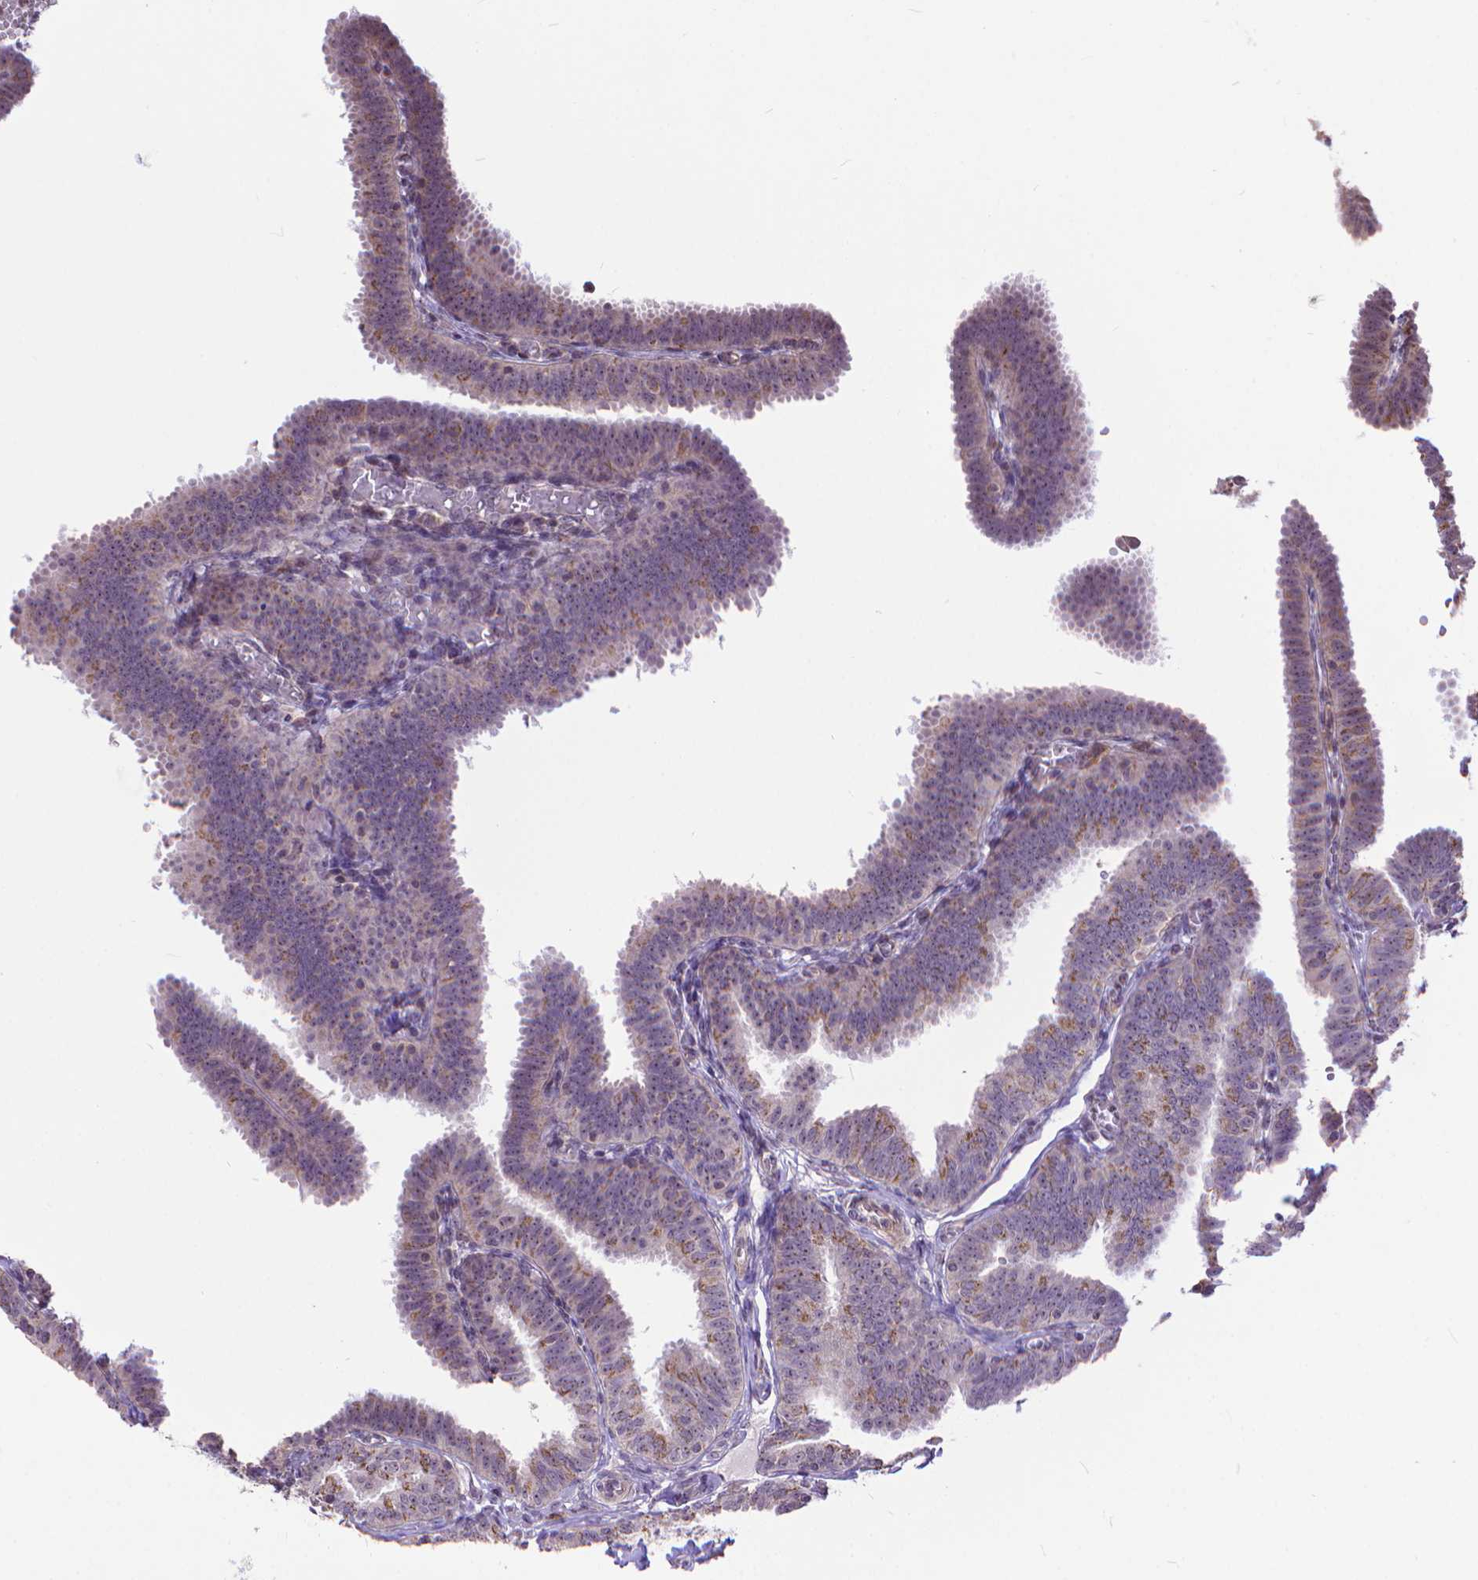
{"staining": {"intensity": "weak", "quantity": "25%-75%", "location": "cytoplasmic/membranous,nuclear"}, "tissue": "fallopian tube", "cell_type": "Glandular cells", "image_type": "normal", "snomed": [{"axis": "morphology", "description": "Normal tissue, NOS"}, {"axis": "topography", "description": "Fallopian tube"}], "caption": "IHC image of unremarkable fallopian tube: fallopian tube stained using immunohistochemistry reveals low levels of weak protein expression localized specifically in the cytoplasmic/membranous,nuclear of glandular cells, appearing as a cytoplasmic/membranous,nuclear brown color.", "gene": "TMEM135", "patient": {"sex": "female", "age": 25}}